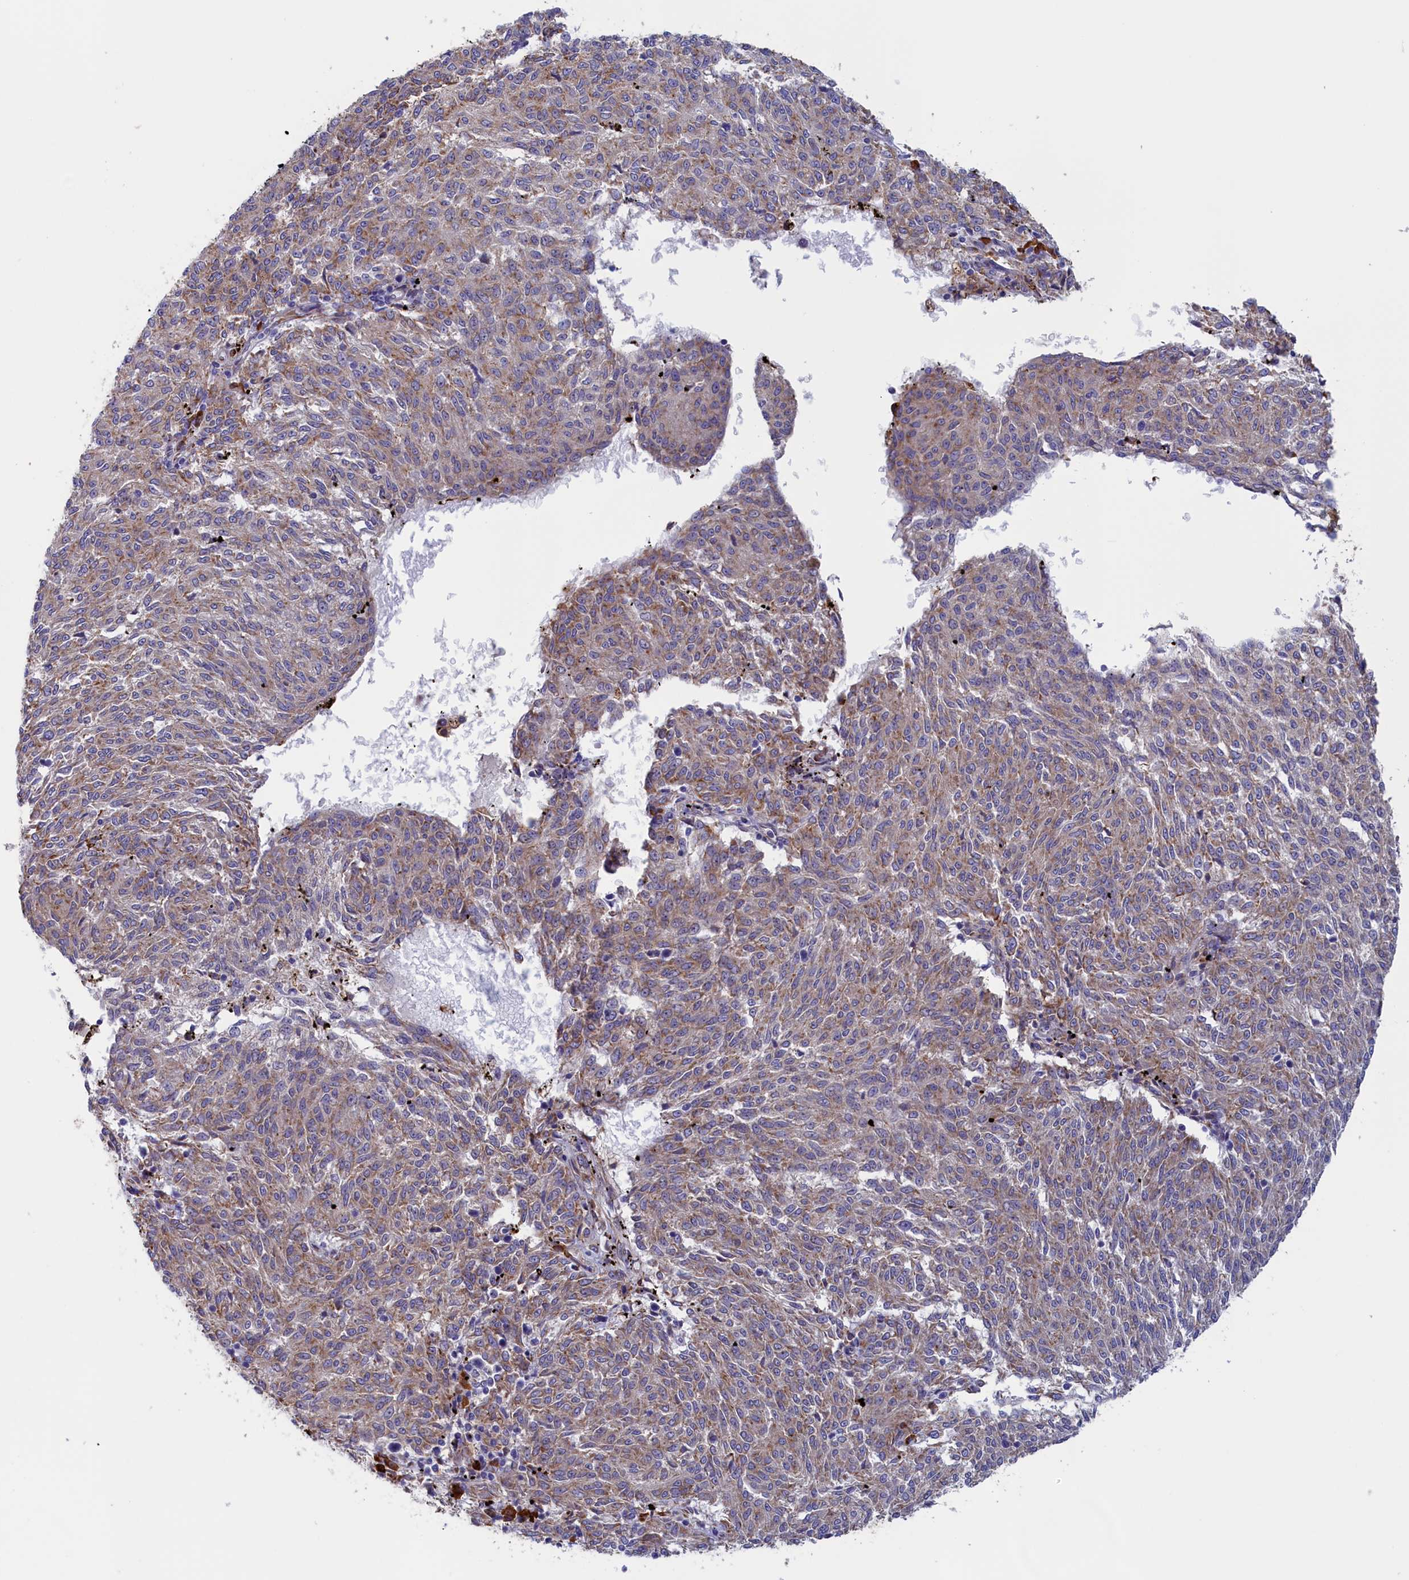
{"staining": {"intensity": "moderate", "quantity": "25%-75%", "location": "cytoplasmic/membranous"}, "tissue": "melanoma", "cell_type": "Tumor cells", "image_type": "cancer", "snomed": [{"axis": "morphology", "description": "Malignant melanoma, NOS"}, {"axis": "topography", "description": "Skin"}], "caption": "Immunohistochemistry (IHC) staining of melanoma, which exhibits medium levels of moderate cytoplasmic/membranous expression in about 25%-75% of tumor cells indicating moderate cytoplasmic/membranous protein staining. The staining was performed using DAB (brown) for protein detection and nuclei were counterstained in hematoxylin (blue).", "gene": "CCDC68", "patient": {"sex": "female", "age": 72}}